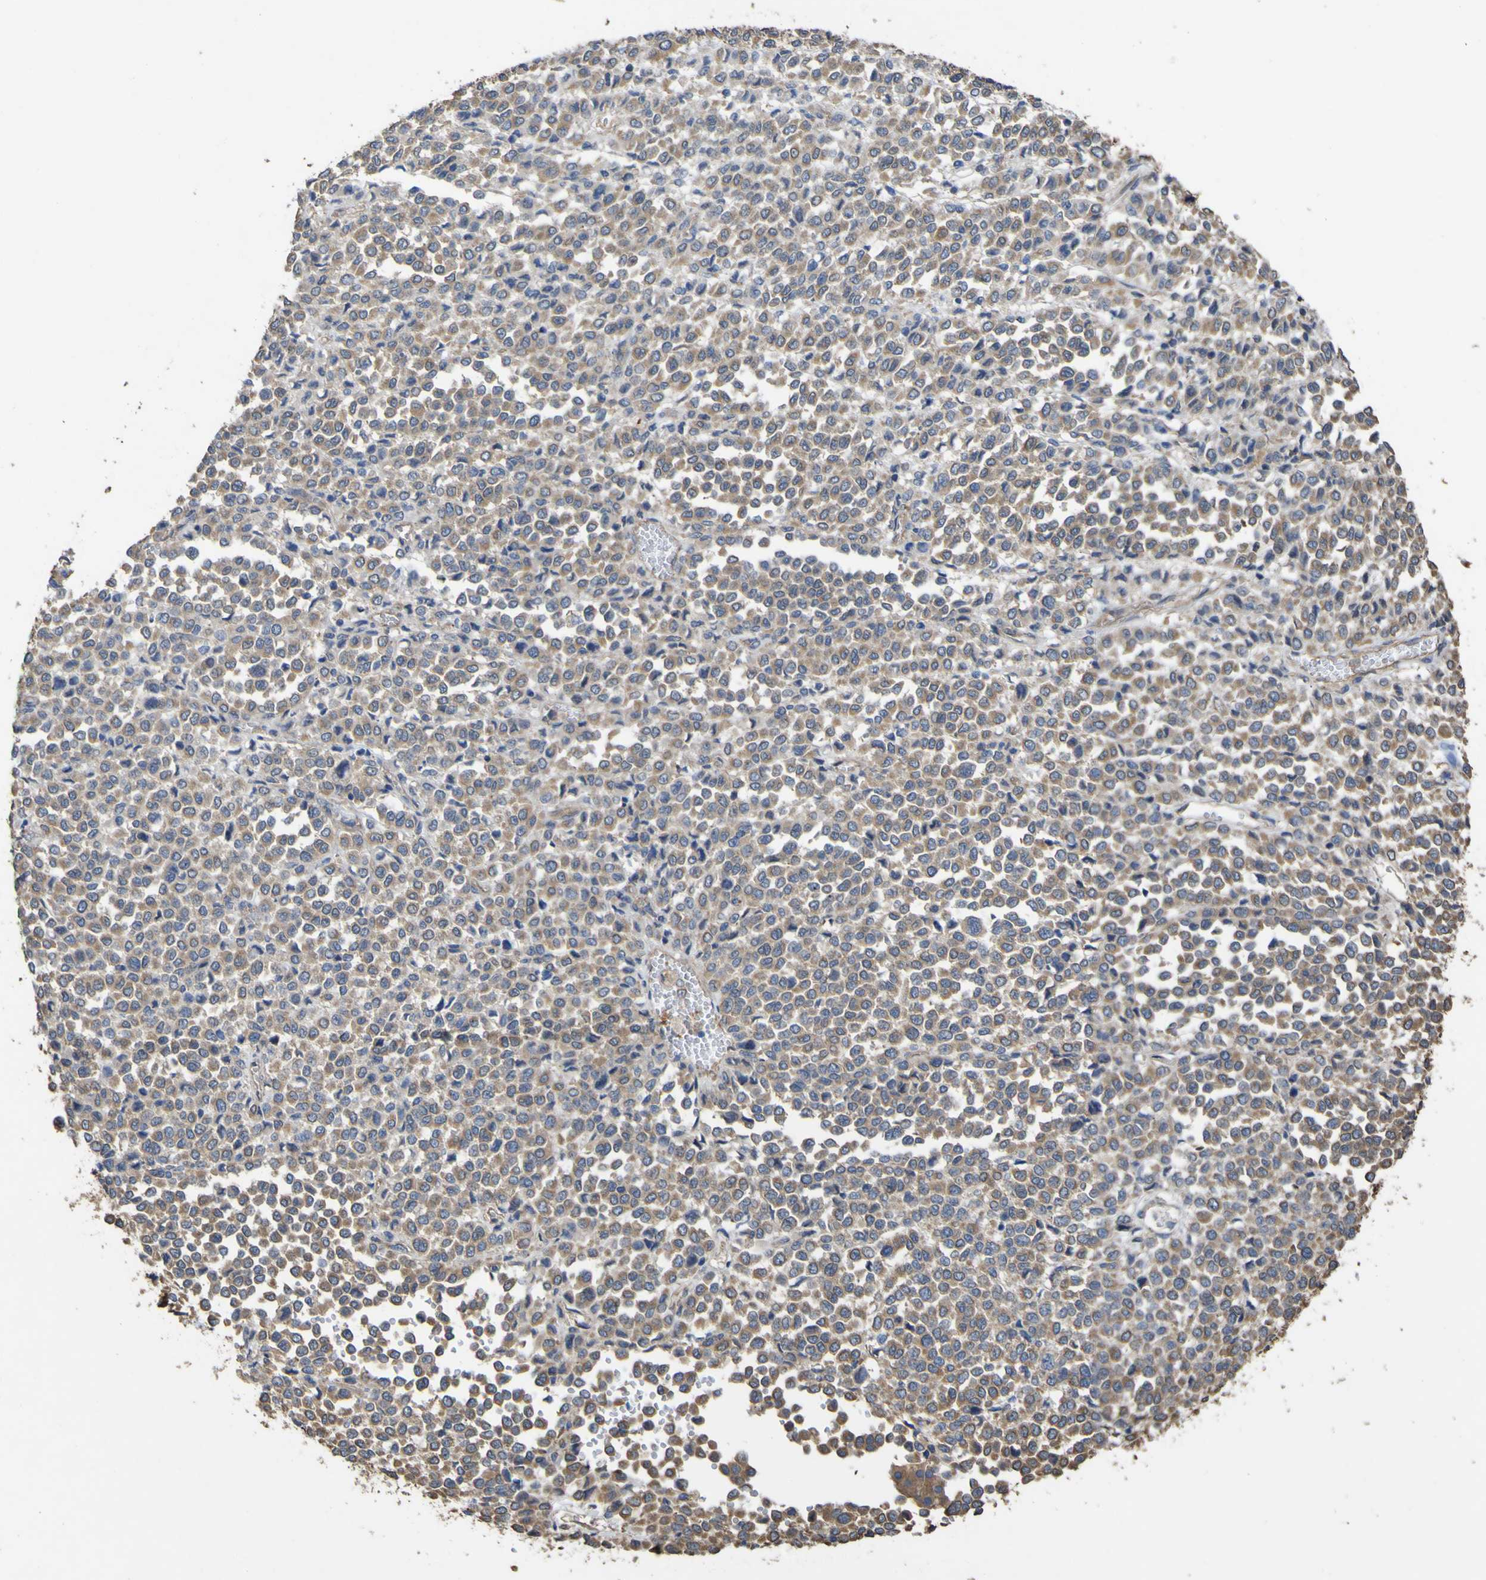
{"staining": {"intensity": "weak", "quantity": ">75%", "location": "cytoplasmic/membranous"}, "tissue": "melanoma", "cell_type": "Tumor cells", "image_type": "cancer", "snomed": [{"axis": "morphology", "description": "Malignant melanoma, Metastatic site"}, {"axis": "topography", "description": "Pancreas"}], "caption": "Melanoma tissue displays weak cytoplasmic/membranous expression in approximately >75% of tumor cells", "gene": "TNFSF15", "patient": {"sex": "female", "age": 30}}